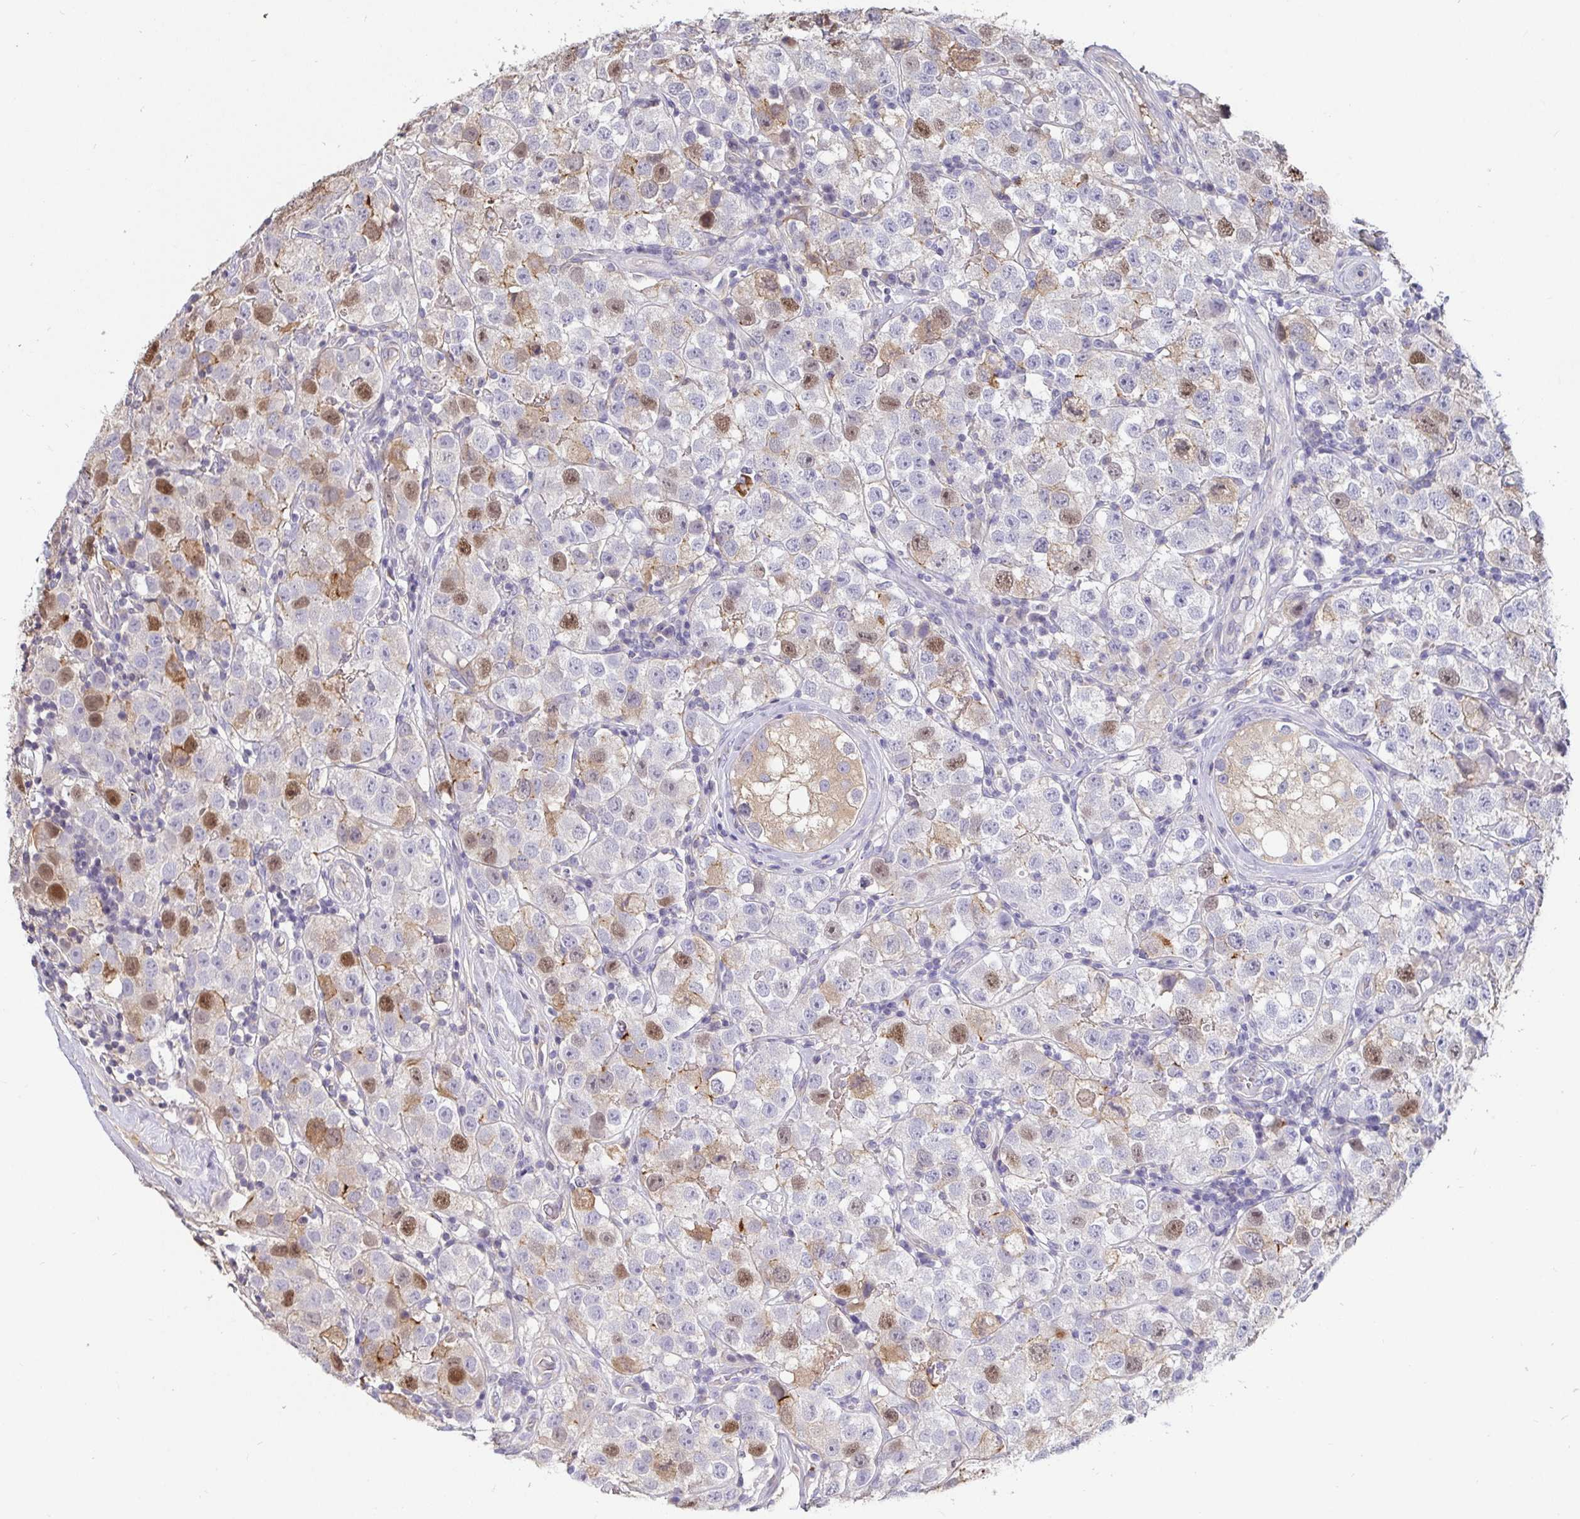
{"staining": {"intensity": "moderate", "quantity": "<25%", "location": "nuclear"}, "tissue": "testis cancer", "cell_type": "Tumor cells", "image_type": "cancer", "snomed": [{"axis": "morphology", "description": "Seminoma, NOS"}, {"axis": "topography", "description": "Testis"}], "caption": "Immunohistochemical staining of human seminoma (testis) shows low levels of moderate nuclear protein expression in about <25% of tumor cells.", "gene": "ANLN", "patient": {"sex": "male", "age": 34}}